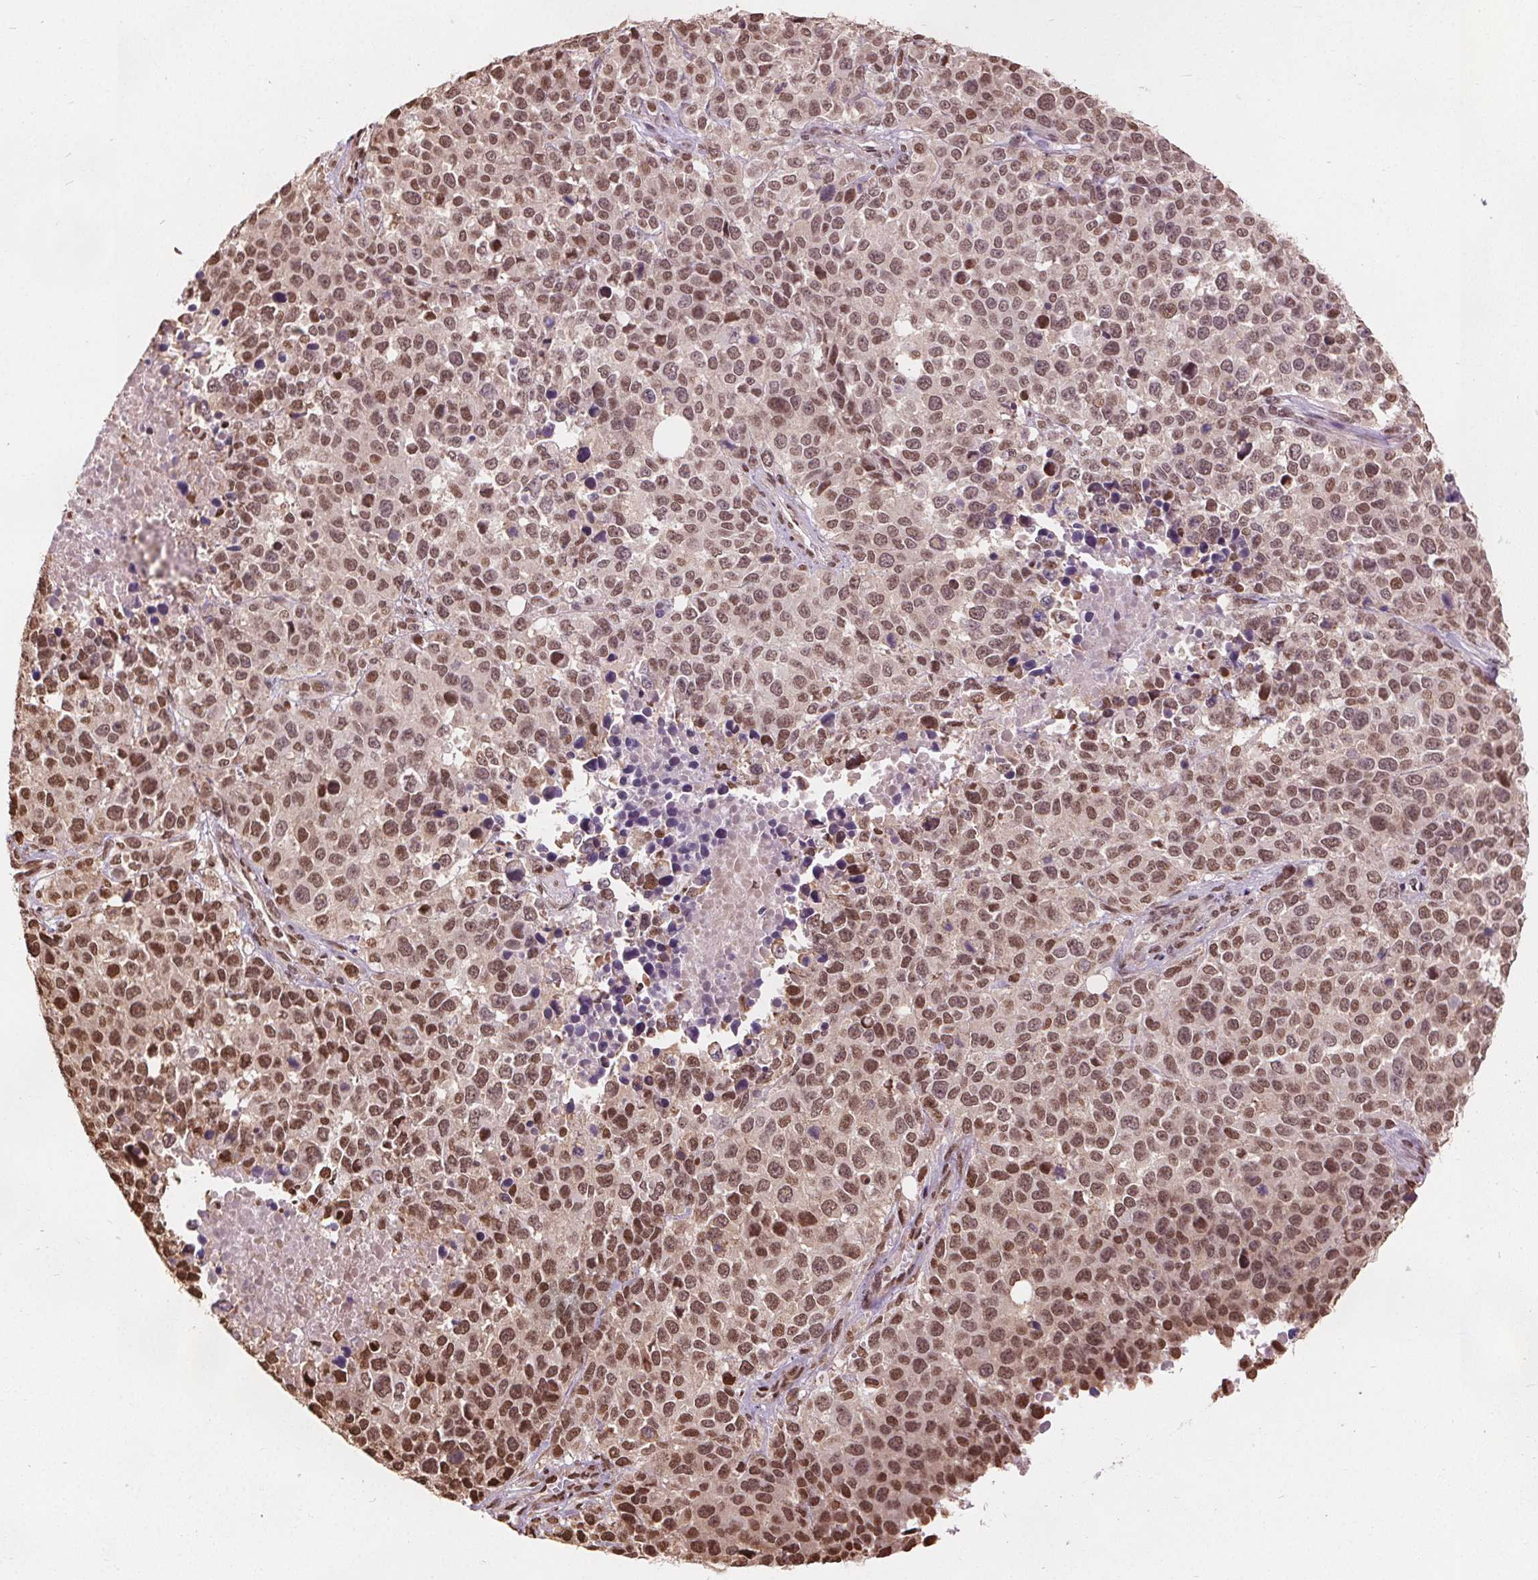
{"staining": {"intensity": "moderate", "quantity": ">75%", "location": "nuclear"}, "tissue": "melanoma", "cell_type": "Tumor cells", "image_type": "cancer", "snomed": [{"axis": "morphology", "description": "Malignant melanoma, Metastatic site"}, {"axis": "topography", "description": "Skin"}], "caption": "Human malignant melanoma (metastatic site) stained with a protein marker displays moderate staining in tumor cells.", "gene": "ISLR2", "patient": {"sex": "male", "age": 84}}